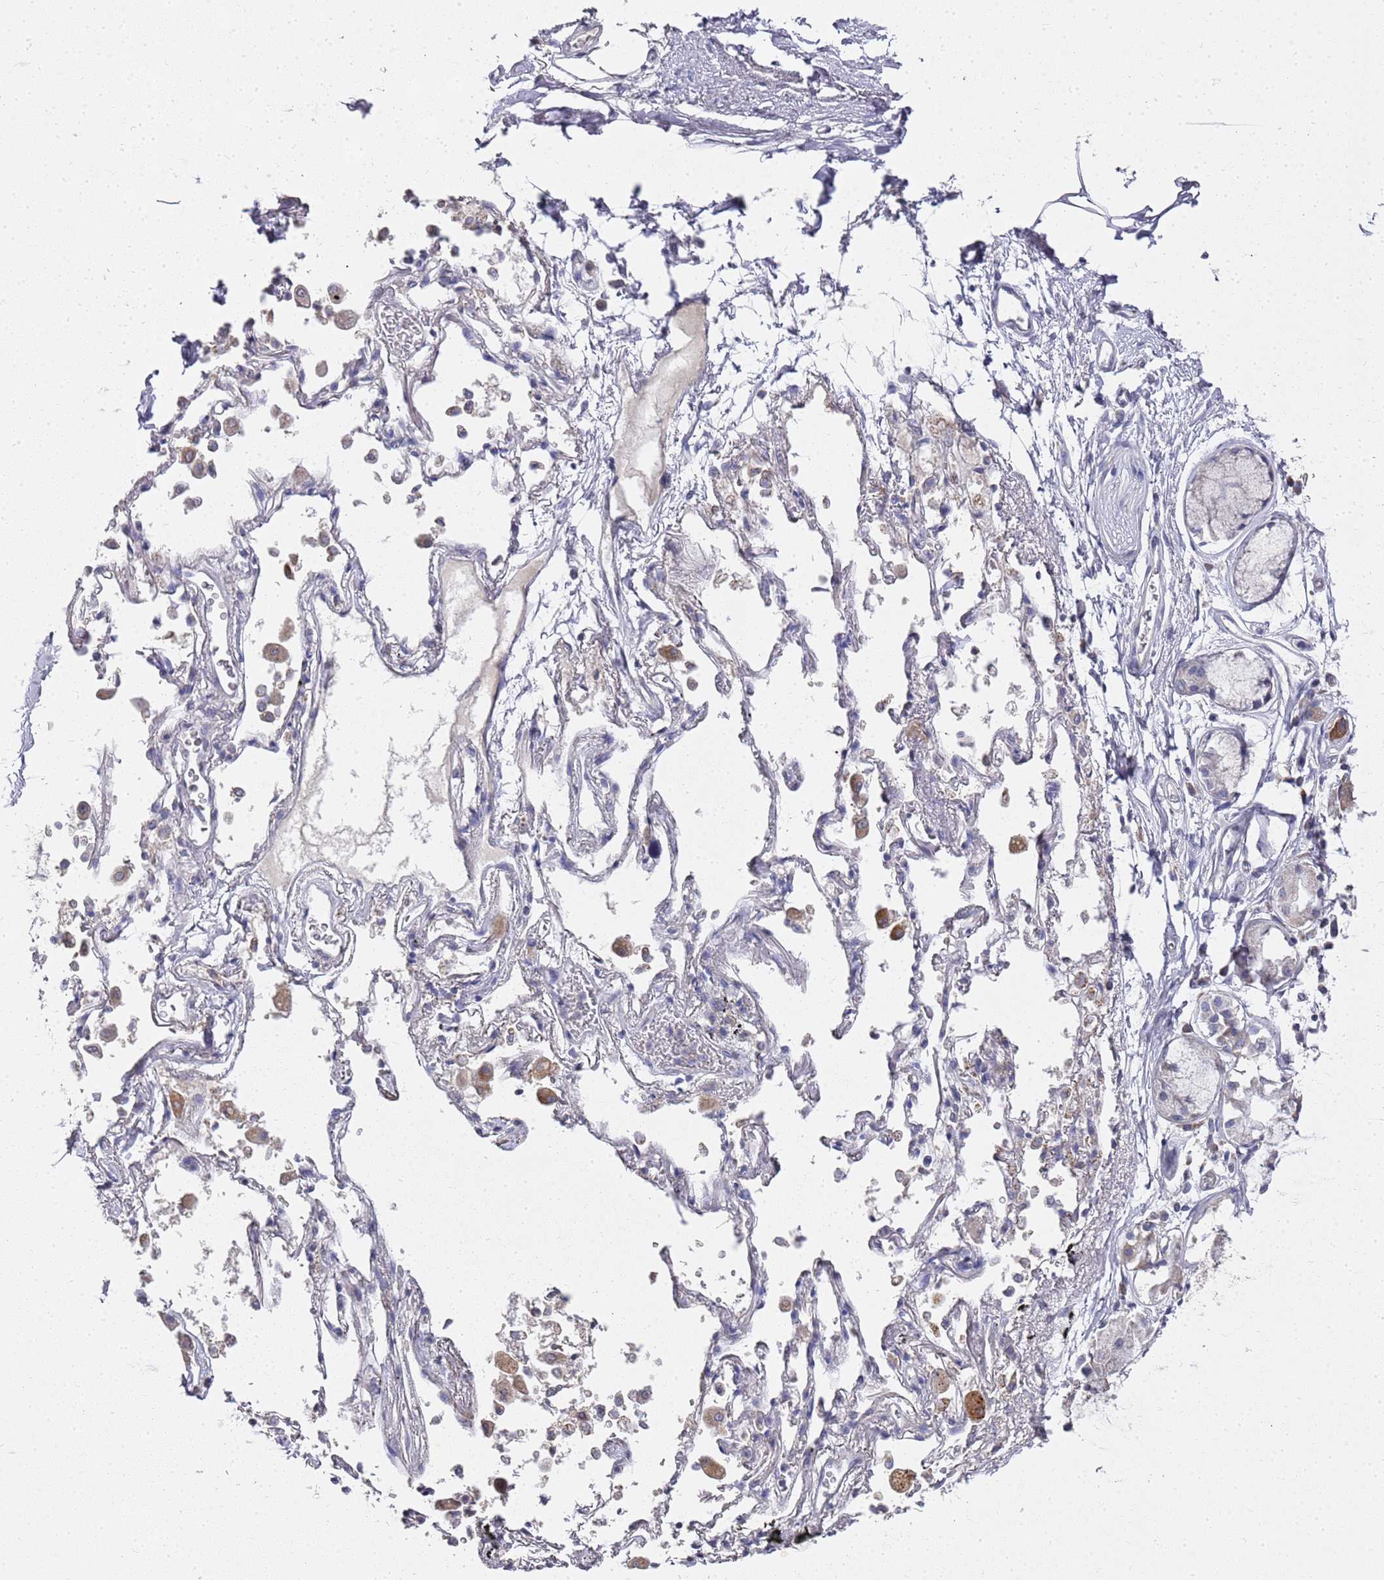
{"staining": {"intensity": "negative", "quantity": "none", "location": "none"}, "tissue": "adipose tissue", "cell_type": "Adipocytes", "image_type": "normal", "snomed": [{"axis": "morphology", "description": "Normal tissue, NOS"}, {"axis": "topography", "description": "Cartilage tissue"}], "caption": "This is a photomicrograph of IHC staining of benign adipose tissue, which shows no positivity in adipocytes. The staining was performed using DAB to visualize the protein expression in brown, while the nuclei were stained in blue with hematoxylin (Magnification: 20x).", "gene": "NPEPPS", "patient": {"sex": "male", "age": 73}}